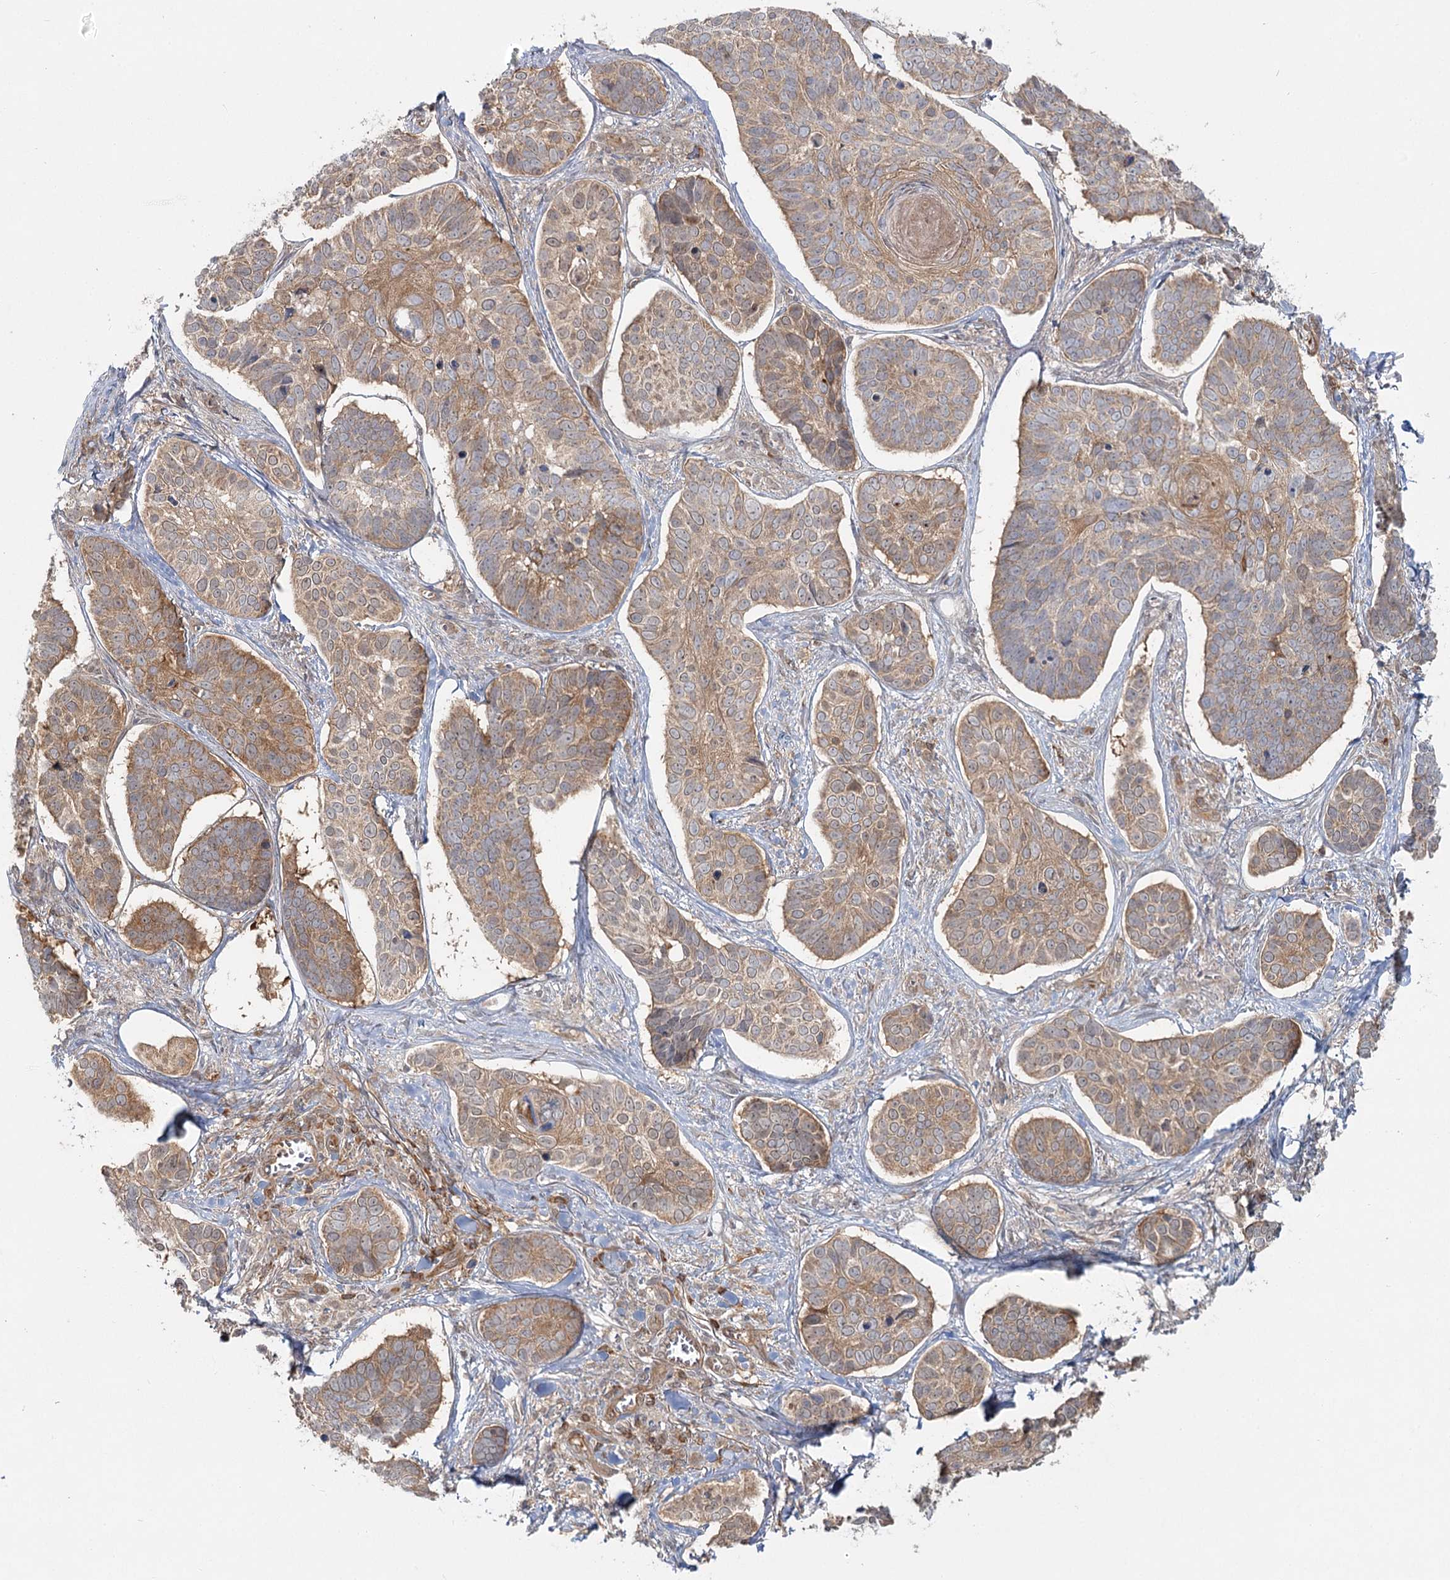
{"staining": {"intensity": "moderate", "quantity": ">75%", "location": "cytoplasmic/membranous"}, "tissue": "skin cancer", "cell_type": "Tumor cells", "image_type": "cancer", "snomed": [{"axis": "morphology", "description": "Basal cell carcinoma"}, {"axis": "topography", "description": "Skin"}], "caption": "Protein staining reveals moderate cytoplasmic/membranous staining in approximately >75% of tumor cells in skin cancer. (Brightfield microscopy of DAB IHC at high magnification).", "gene": "FAM120B", "patient": {"sex": "male", "age": 62}}